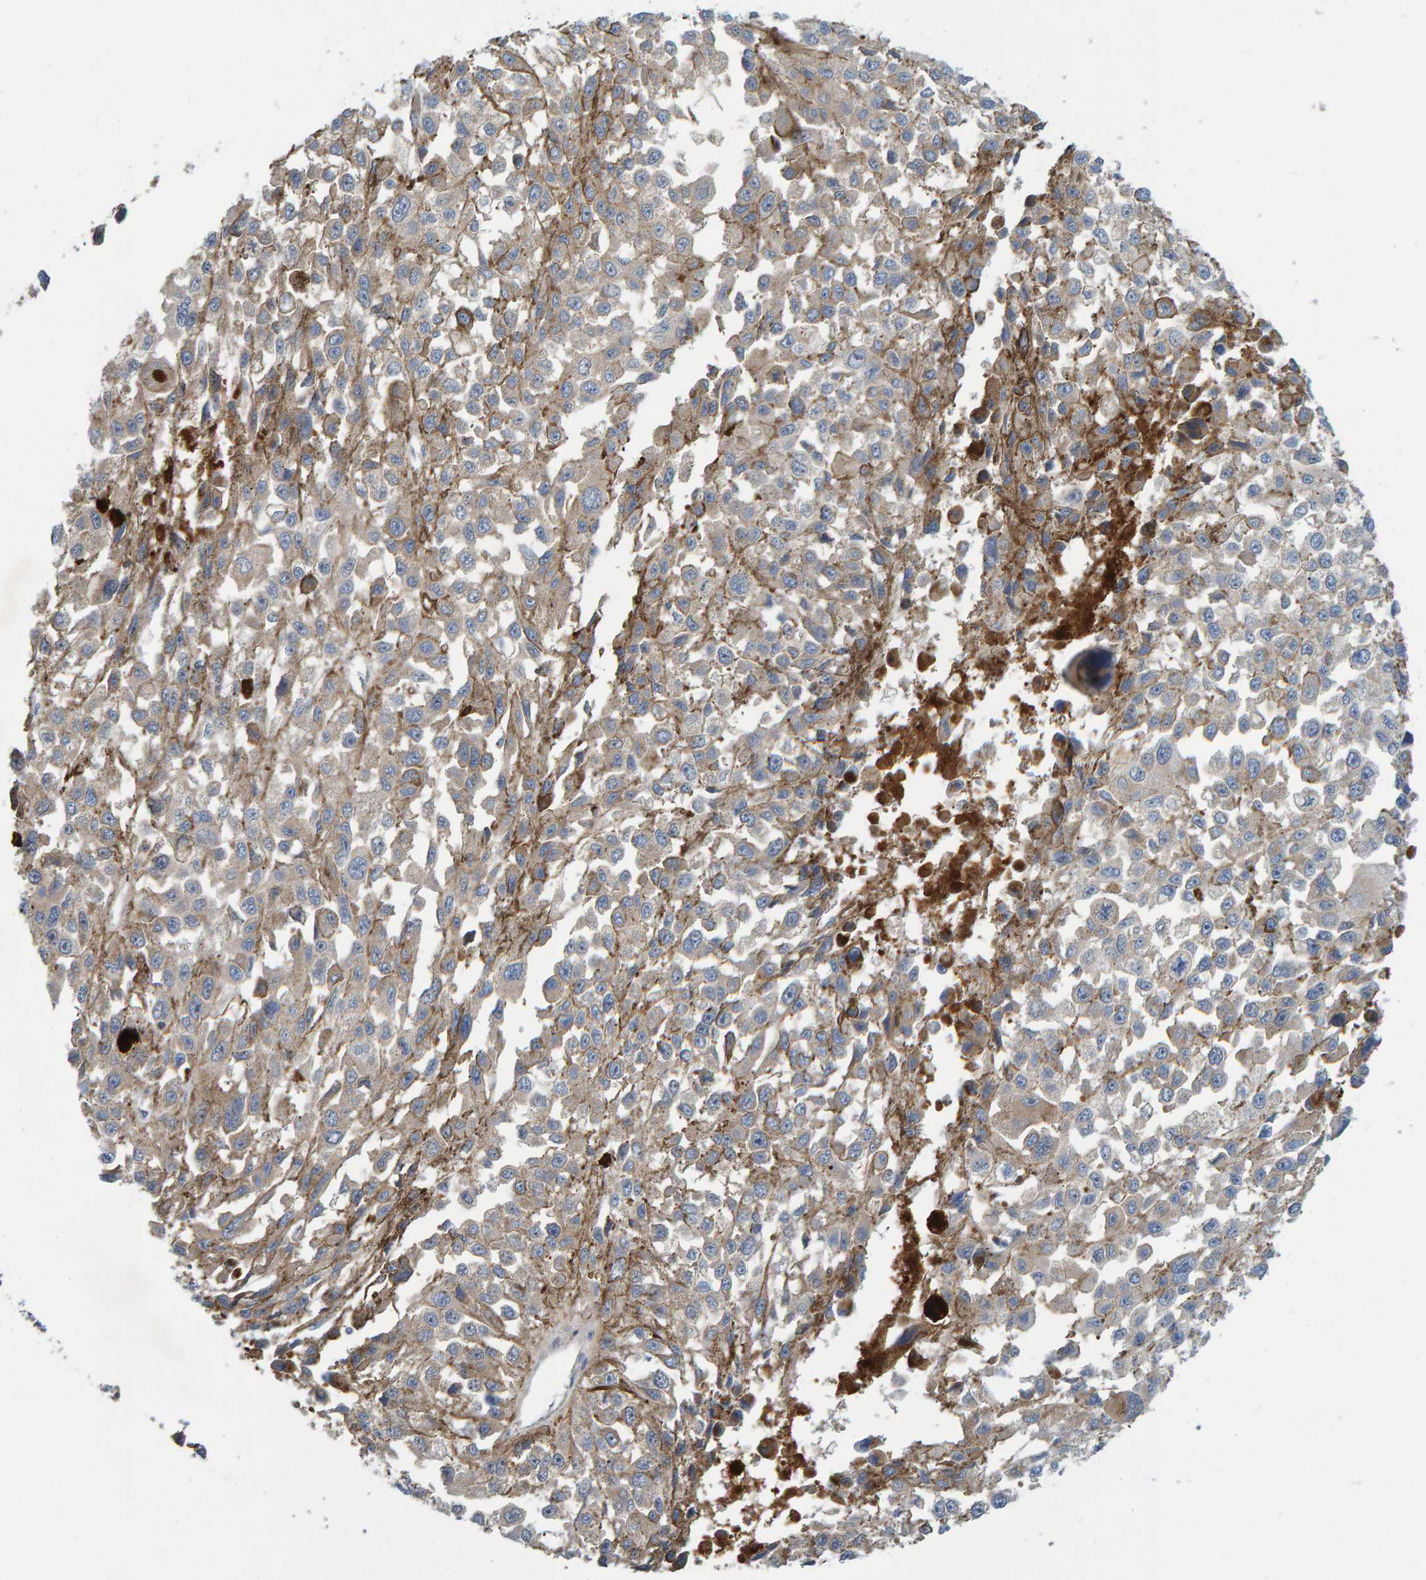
{"staining": {"intensity": "weak", "quantity": "25%-75%", "location": "cytoplasmic/membranous"}, "tissue": "melanoma", "cell_type": "Tumor cells", "image_type": "cancer", "snomed": [{"axis": "morphology", "description": "Malignant melanoma, Metastatic site"}, {"axis": "topography", "description": "Lymph node"}], "caption": "Human malignant melanoma (metastatic site) stained with a protein marker reveals weak staining in tumor cells.", "gene": "KIAA0753", "patient": {"sex": "male", "age": 59}}